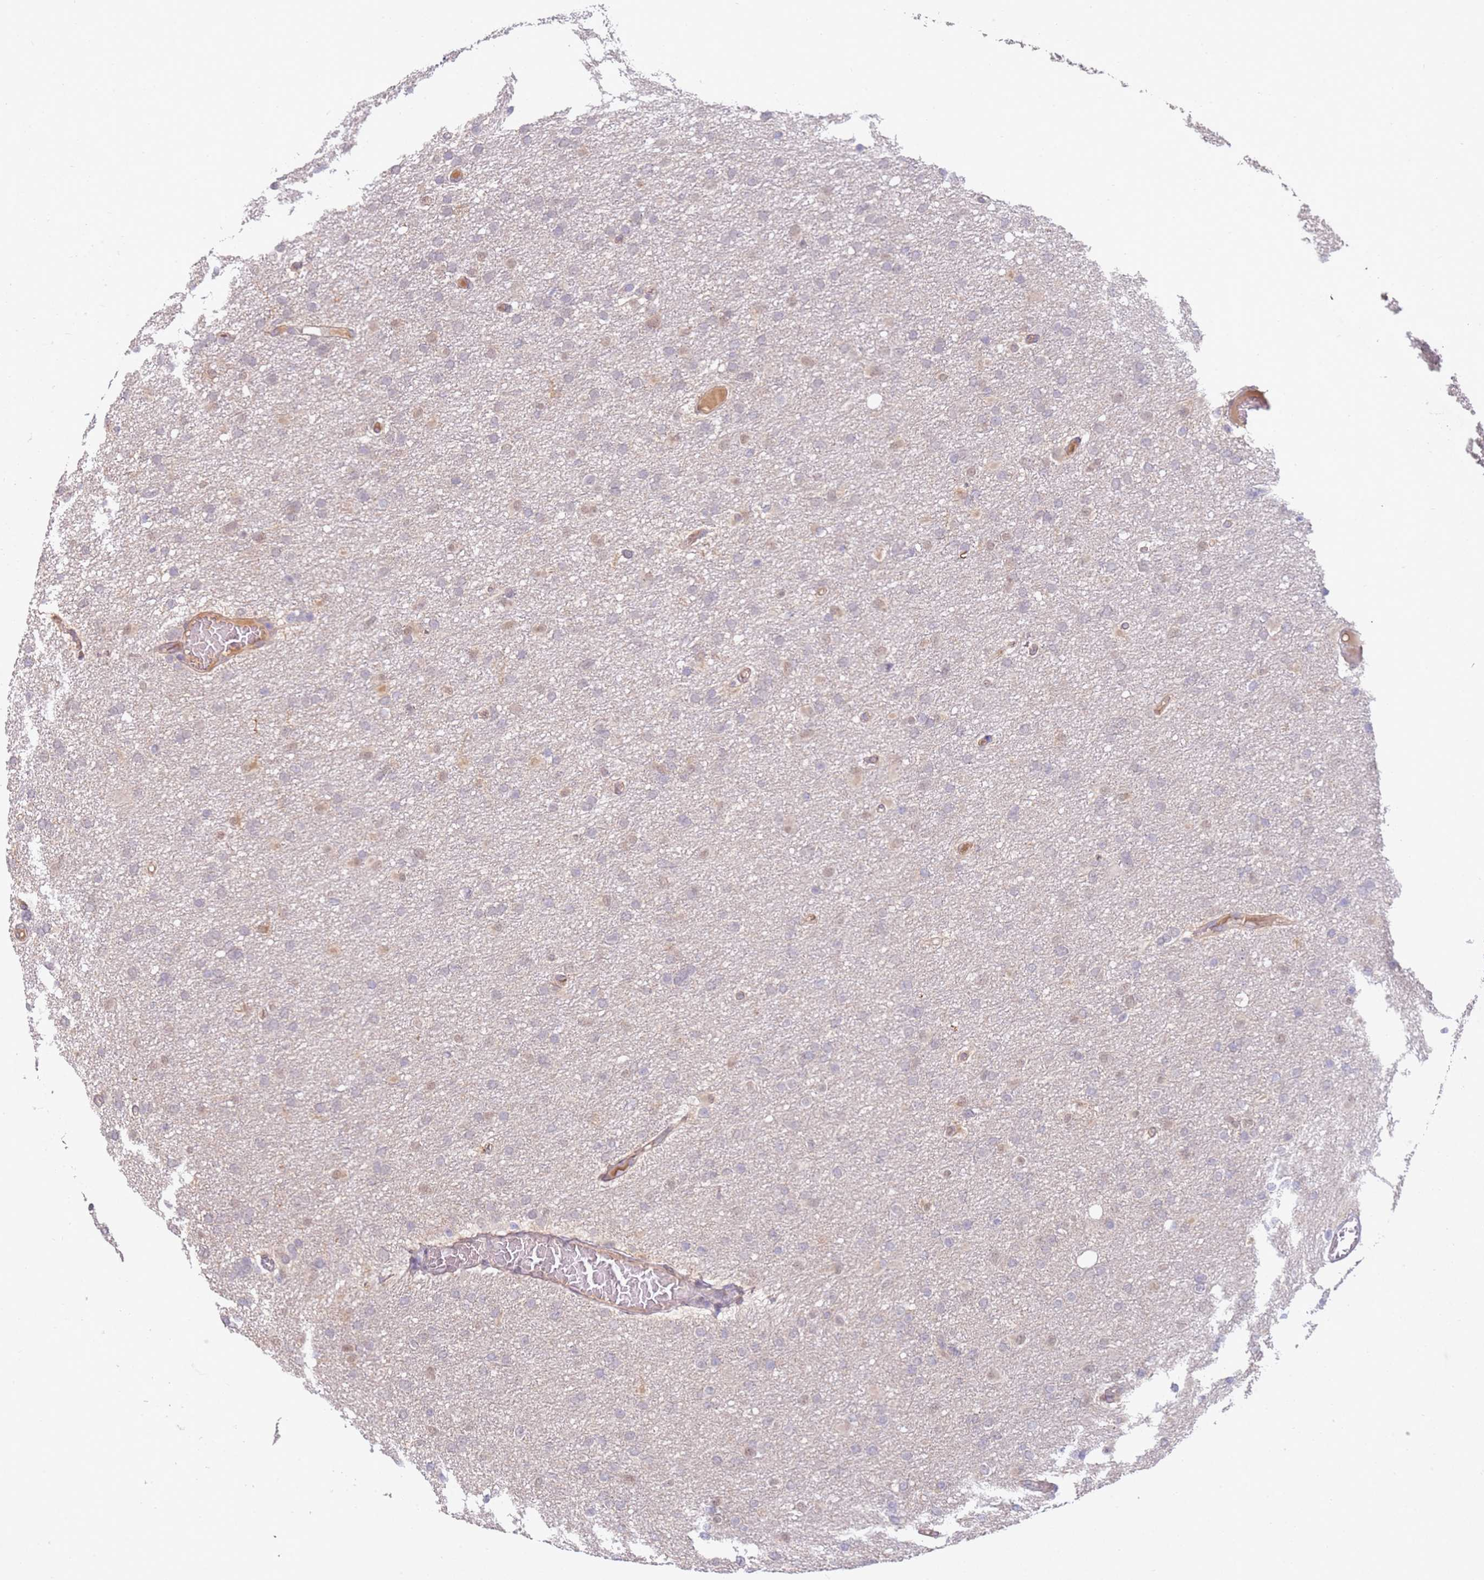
{"staining": {"intensity": "weak", "quantity": "<25%", "location": "cytoplasmic/membranous"}, "tissue": "glioma", "cell_type": "Tumor cells", "image_type": "cancer", "snomed": [{"axis": "morphology", "description": "Glioma, malignant, High grade"}, {"axis": "topography", "description": "Cerebral cortex"}], "caption": "This is an IHC photomicrograph of human high-grade glioma (malignant). There is no positivity in tumor cells.", "gene": "WDR93", "patient": {"sex": "female", "age": 36}}